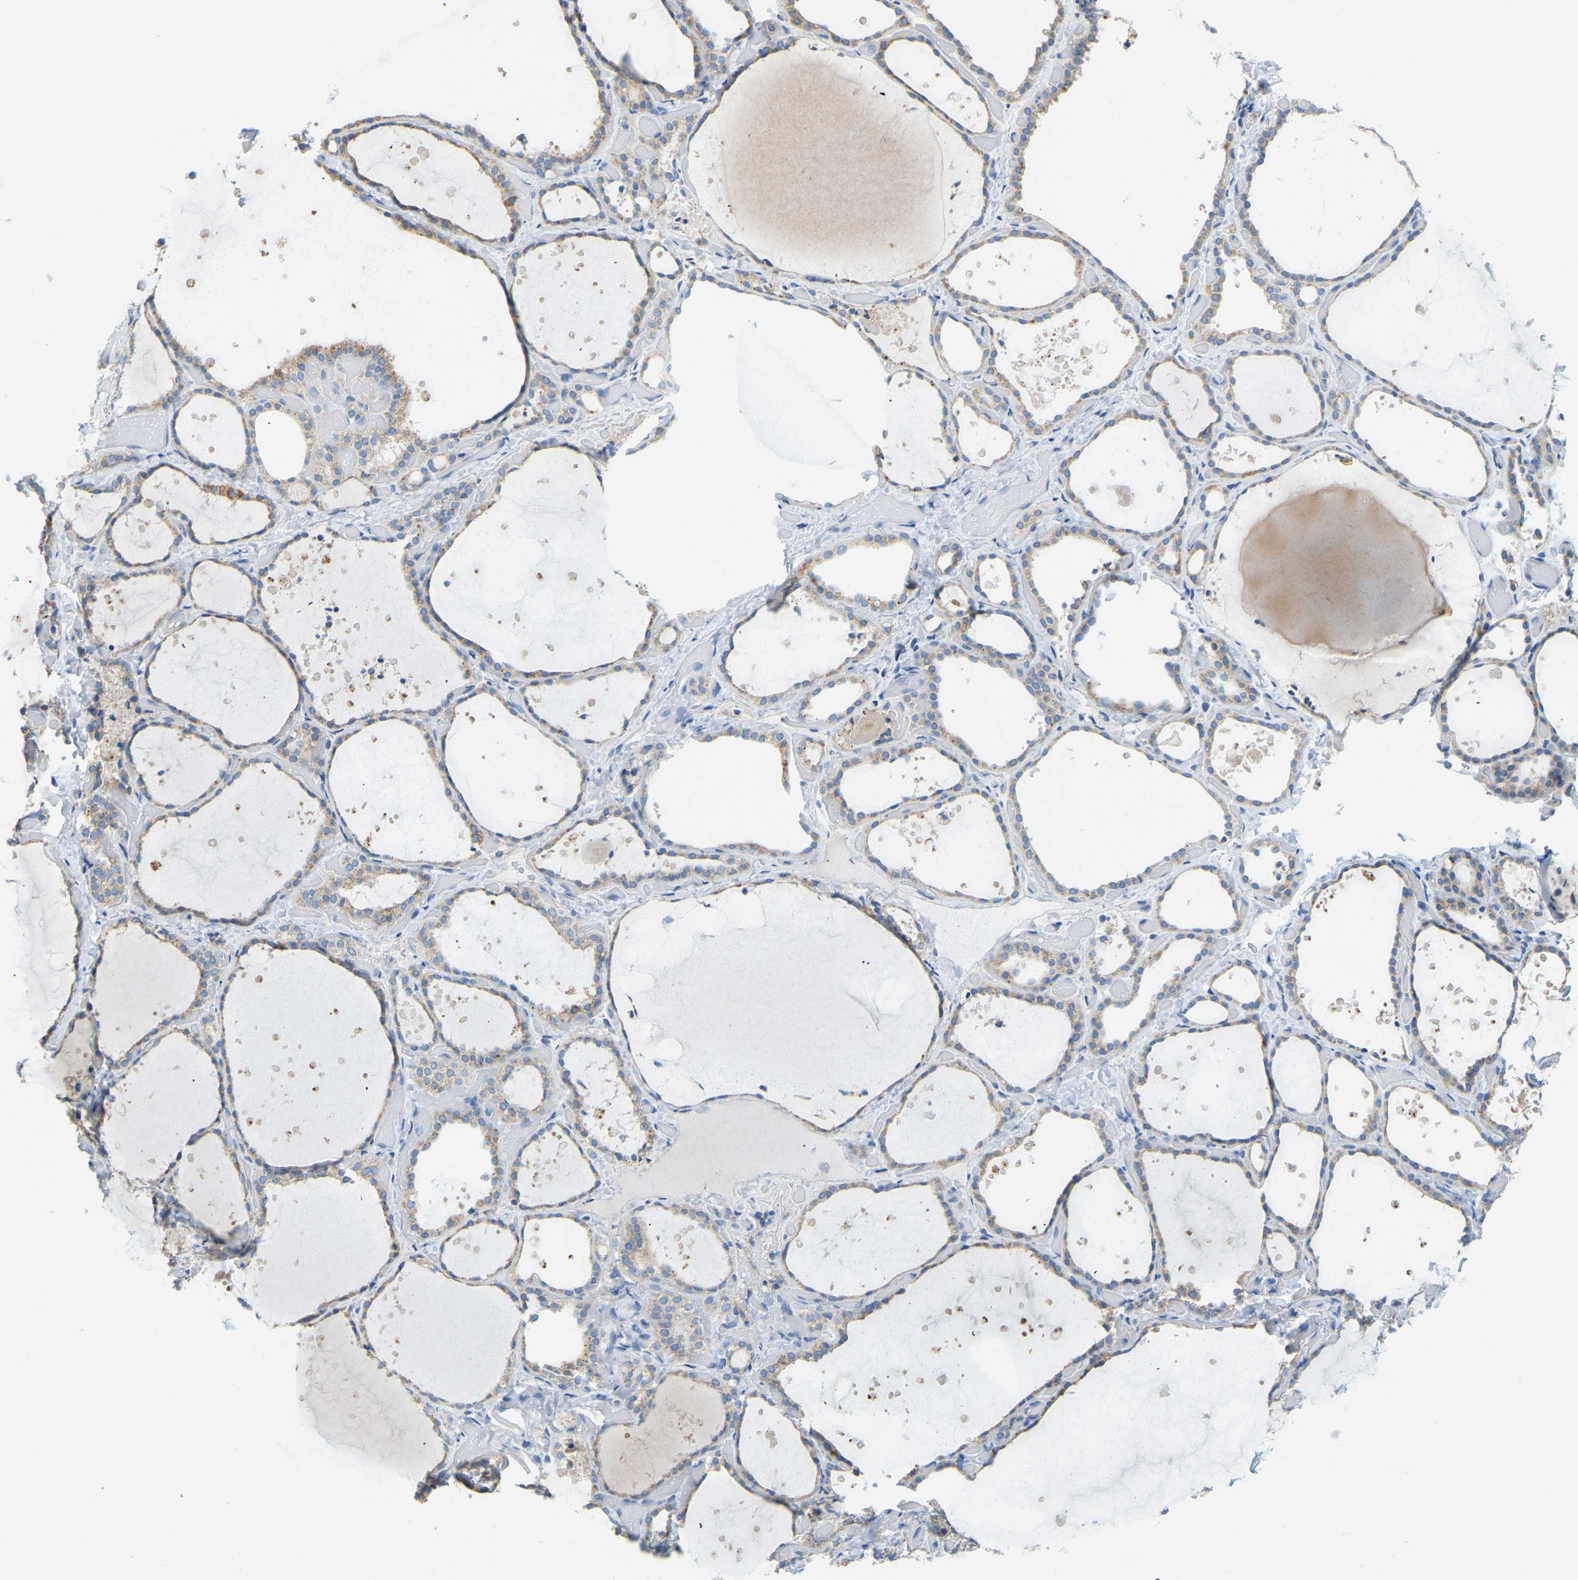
{"staining": {"intensity": "weak", "quantity": ">75%", "location": "cytoplasmic/membranous"}, "tissue": "thyroid gland", "cell_type": "Glandular cells", "image_type": "normal", "snomed": [{"axis": "morphology", "description": "Normal tissue, NOS"}, {"axis": "topography", "description": "Thyroid gland"}], "caption": "A photomicrograph of thyroid gland stained for a protein demonstrates weak cytoplasmic/membranous brown staining in glandular cells. The staining was performed using DAB, with brown indicating positive protein expression. Nuclei are stained blue with hematoxylin.", "gene": "GDA", "patient": {"sex": "female", "age": 44}}